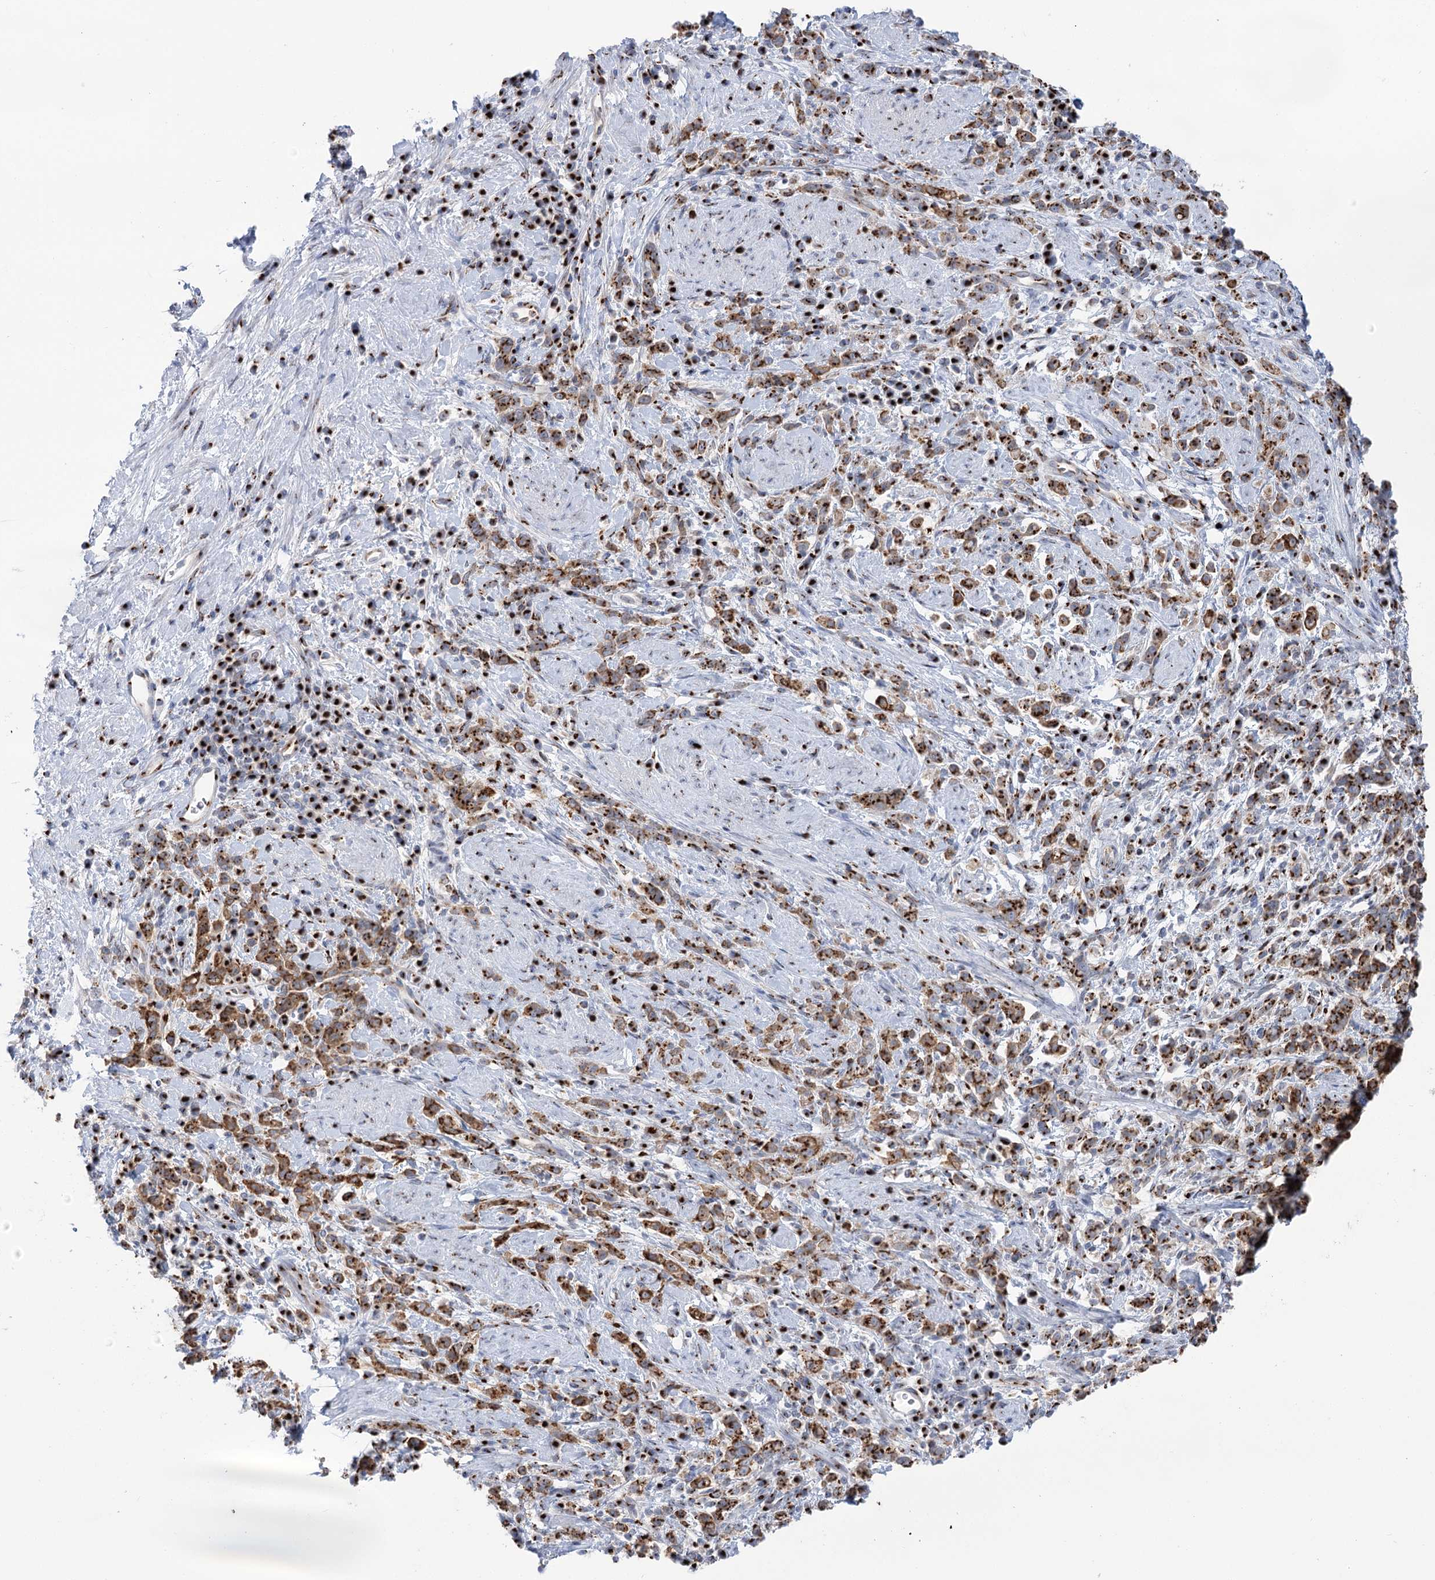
{"staining": {"intensity": "strong", "quantity": ">75%", "location": "cytoplasmic/membranous"}, "tissue": "stomach cancer", "cell_type": "Tumor cells", "image_type": "cancer", "snomed": [{"axis": "morphology", "description": "Adenocarcinoma, NOS"}, {"axis": "topography", "description": "Stomach"}], "caption": "An immunohistochemistry histopathology image of neoplastic tissue is shown. Protein staining in brown highlights strong cytoplasmic/membranous positivity in stomach cancer (adenocarcinoma) within tumor cells. The staining was performed using DAB (3,3'-diaminobenzidine), with brown indicating positive protein expression. Nuclei are stained blue with hematoxylin.", "gene": "TMEM165", "patient": {"sex": "female", "age": 60}}